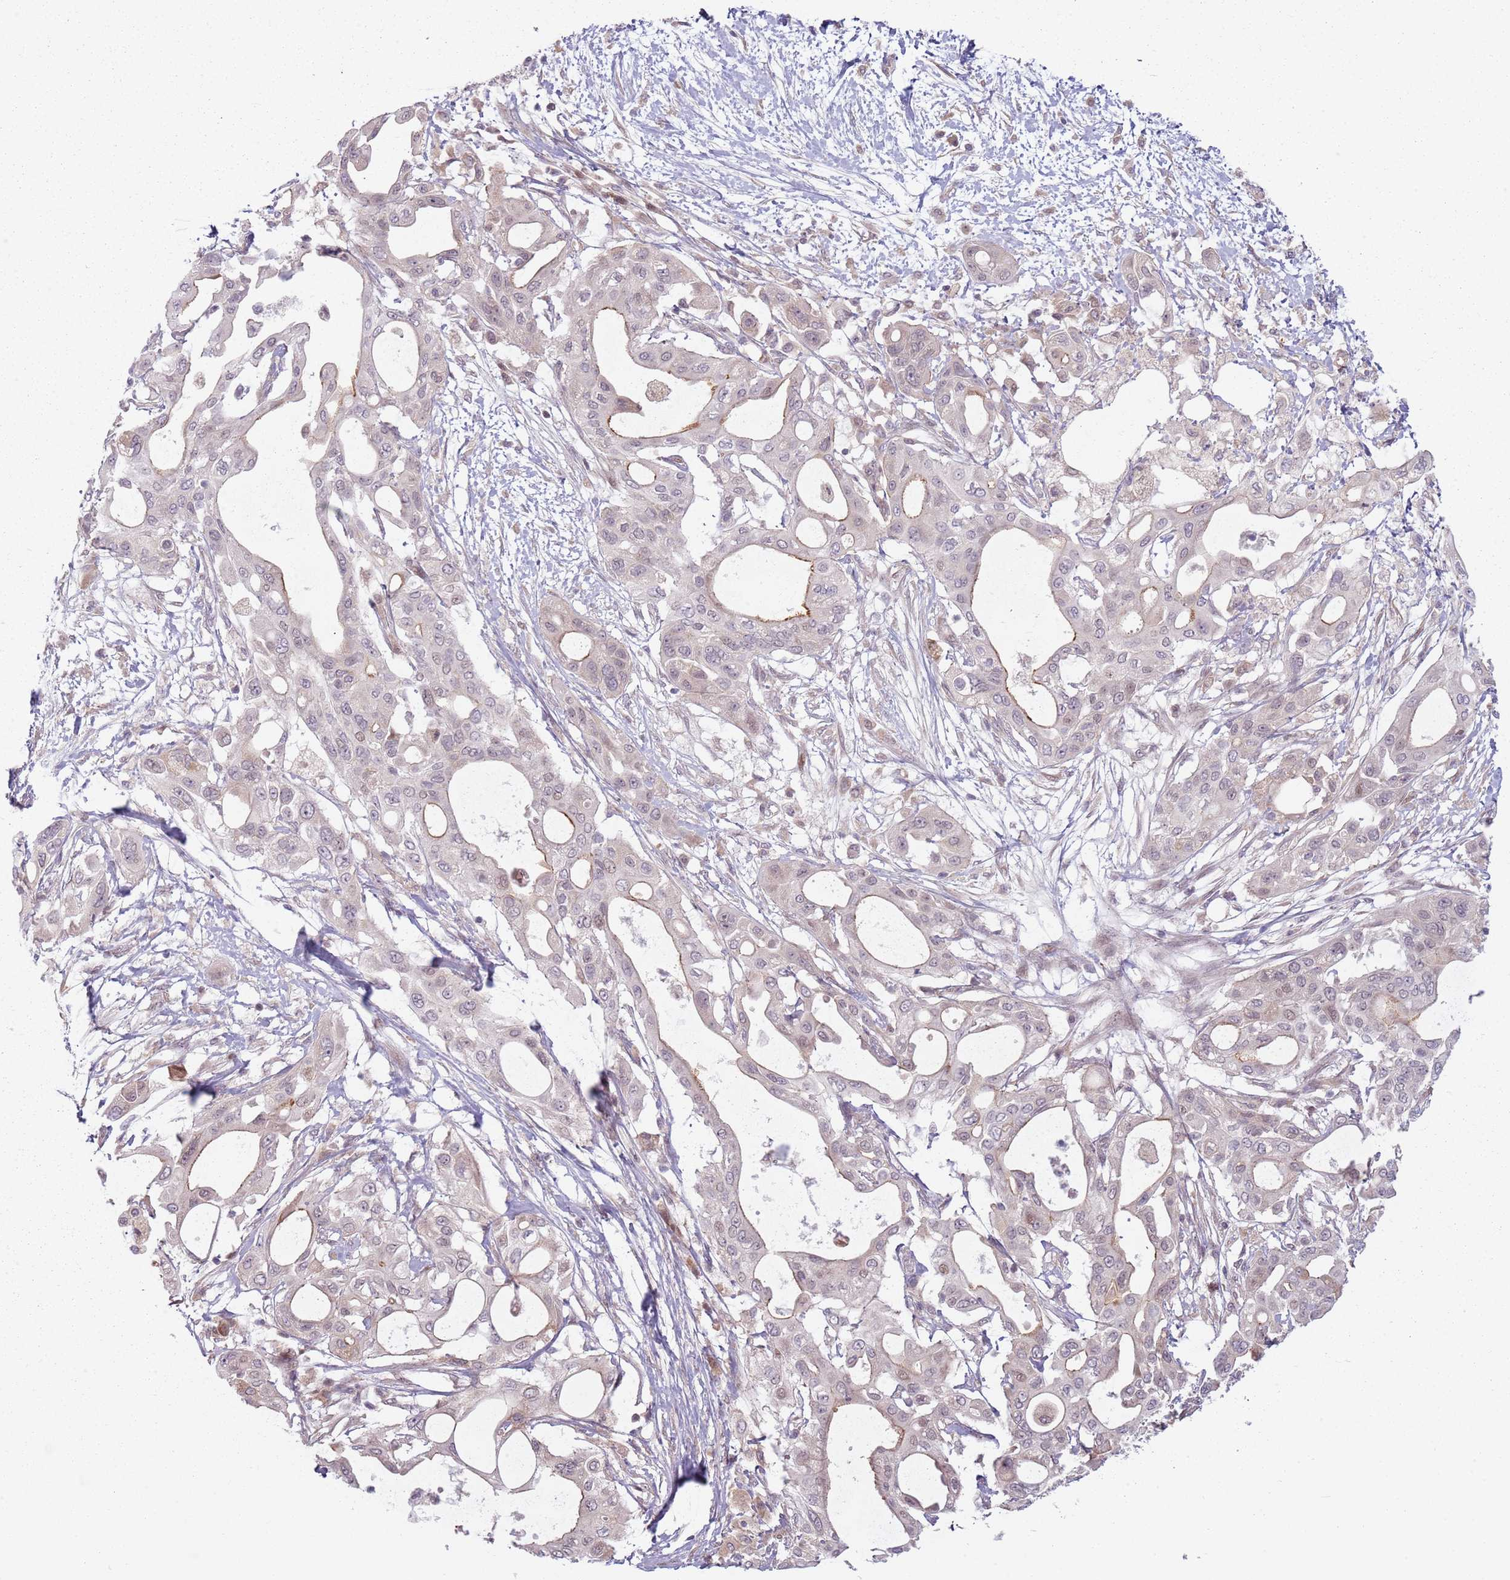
{"staining": {"intensity": "weak", "quantity": "<25%", "location": "cytoplasmic/membranous"}, "tissue": "pancreatic cancer", "cell_type": "Tumor cells", "image_type": "cancer", "snomed": [{"axis": "morphology", "description": "Adenocarcinoma, NOS"}, {"axis": "topography", "description": "Pancreas"}], "caption": "Immunohistochemistry of human pancreatic cancer (adenocarcinoma) displays no positivity in tumor cells.", "gene": "ADGRG1", "patient": {"sex": "male", "age": 68}}